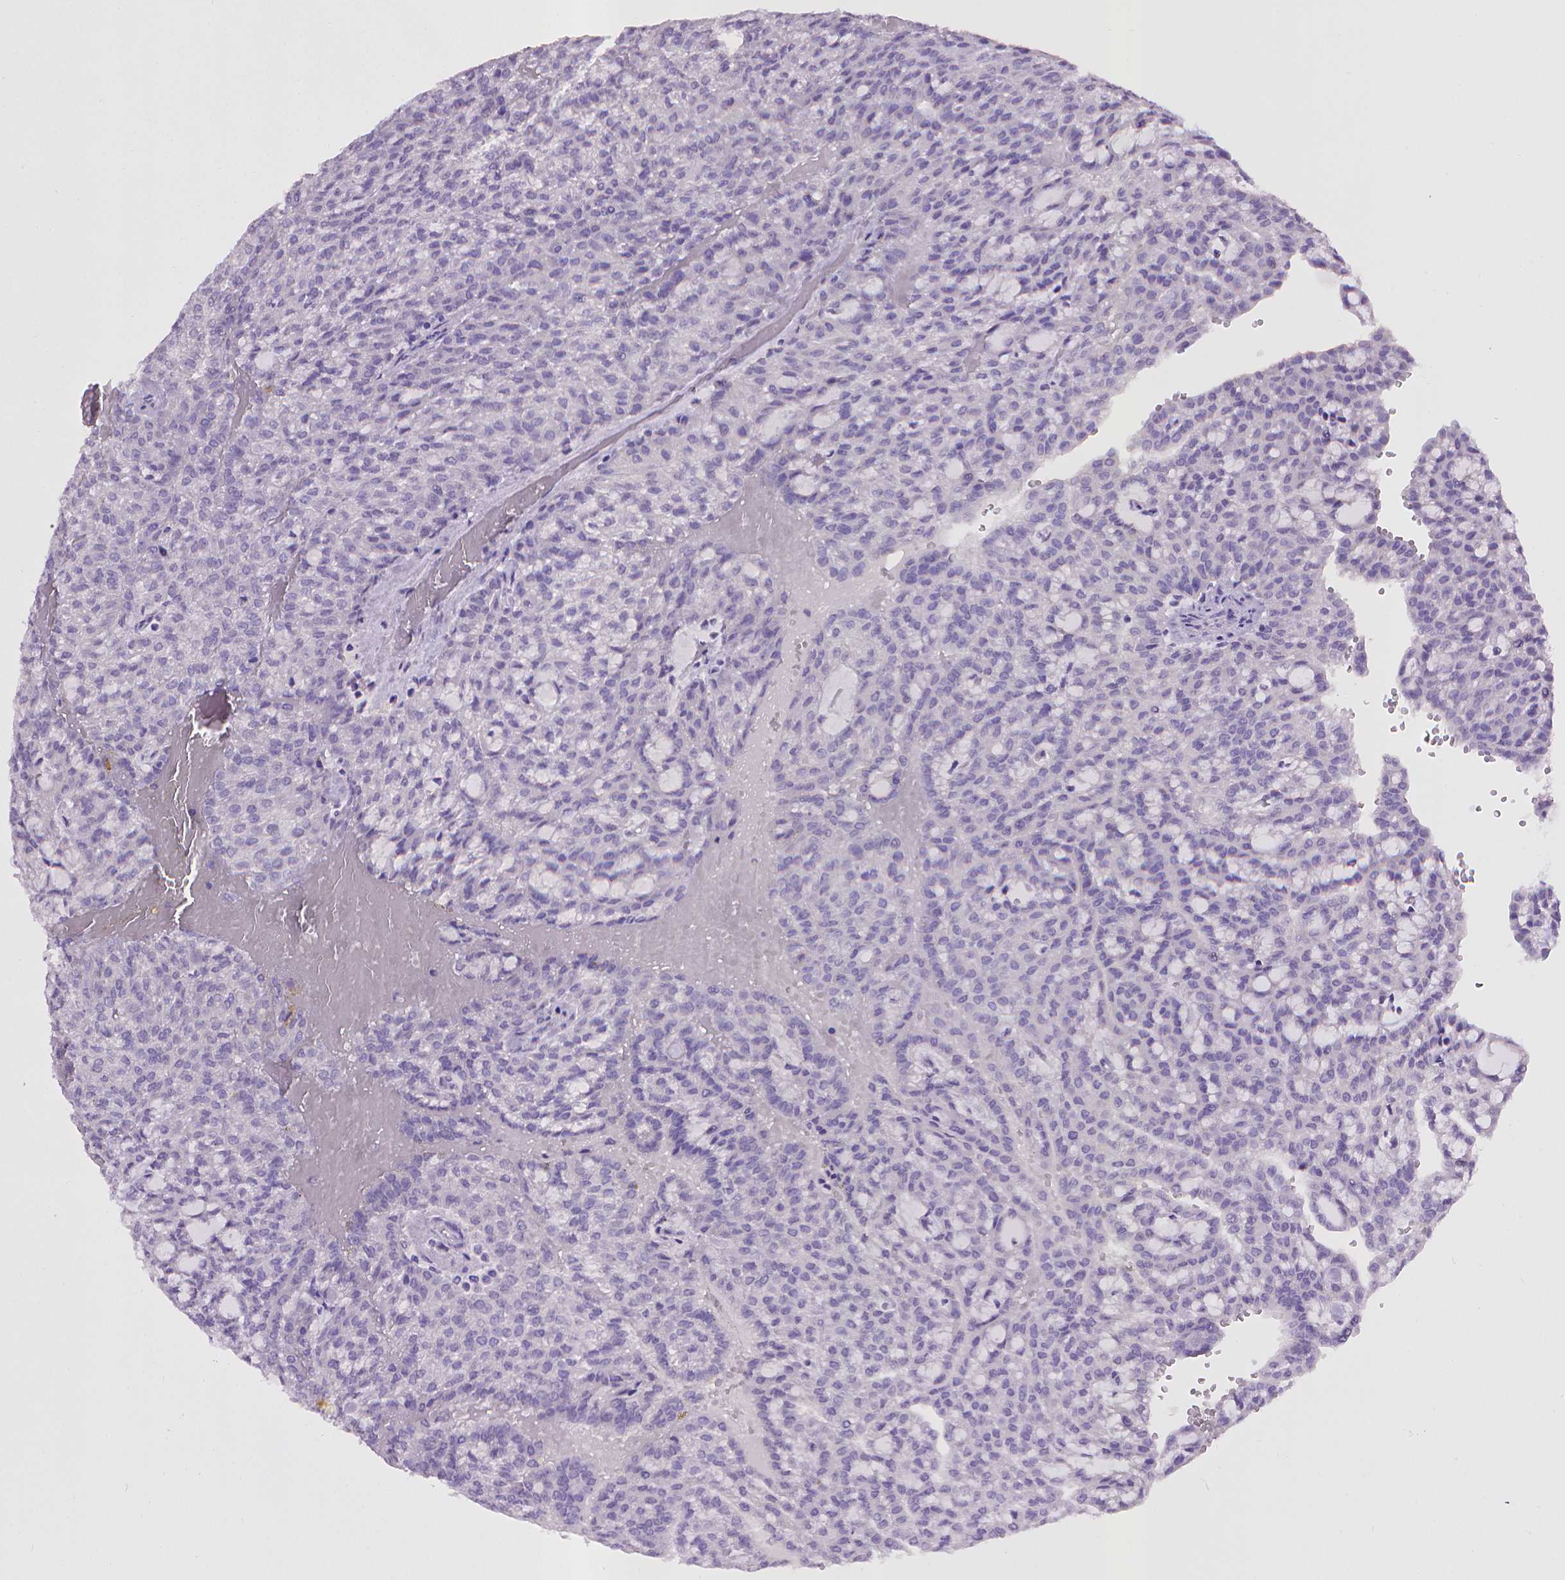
{"staining": {"intensity": "negative", "quantity": "none", "location": "none"}, "tissue": "renal cancer", "cell_type": "Tumor cells", "image_type": "cancer", "snomed": [{"axis": "morphology", "description": "Adenocarcinoma, NOS"}, {"axis": "topography", "description": "Kidney"}], "caption": "Human adenocarcinoma (renal) stained for a protein using immunohistochemistry (IHC) reveals no positivity in tumor cells.", "gene": "KMO", "patient": {"sex": "male", "age": 63}}